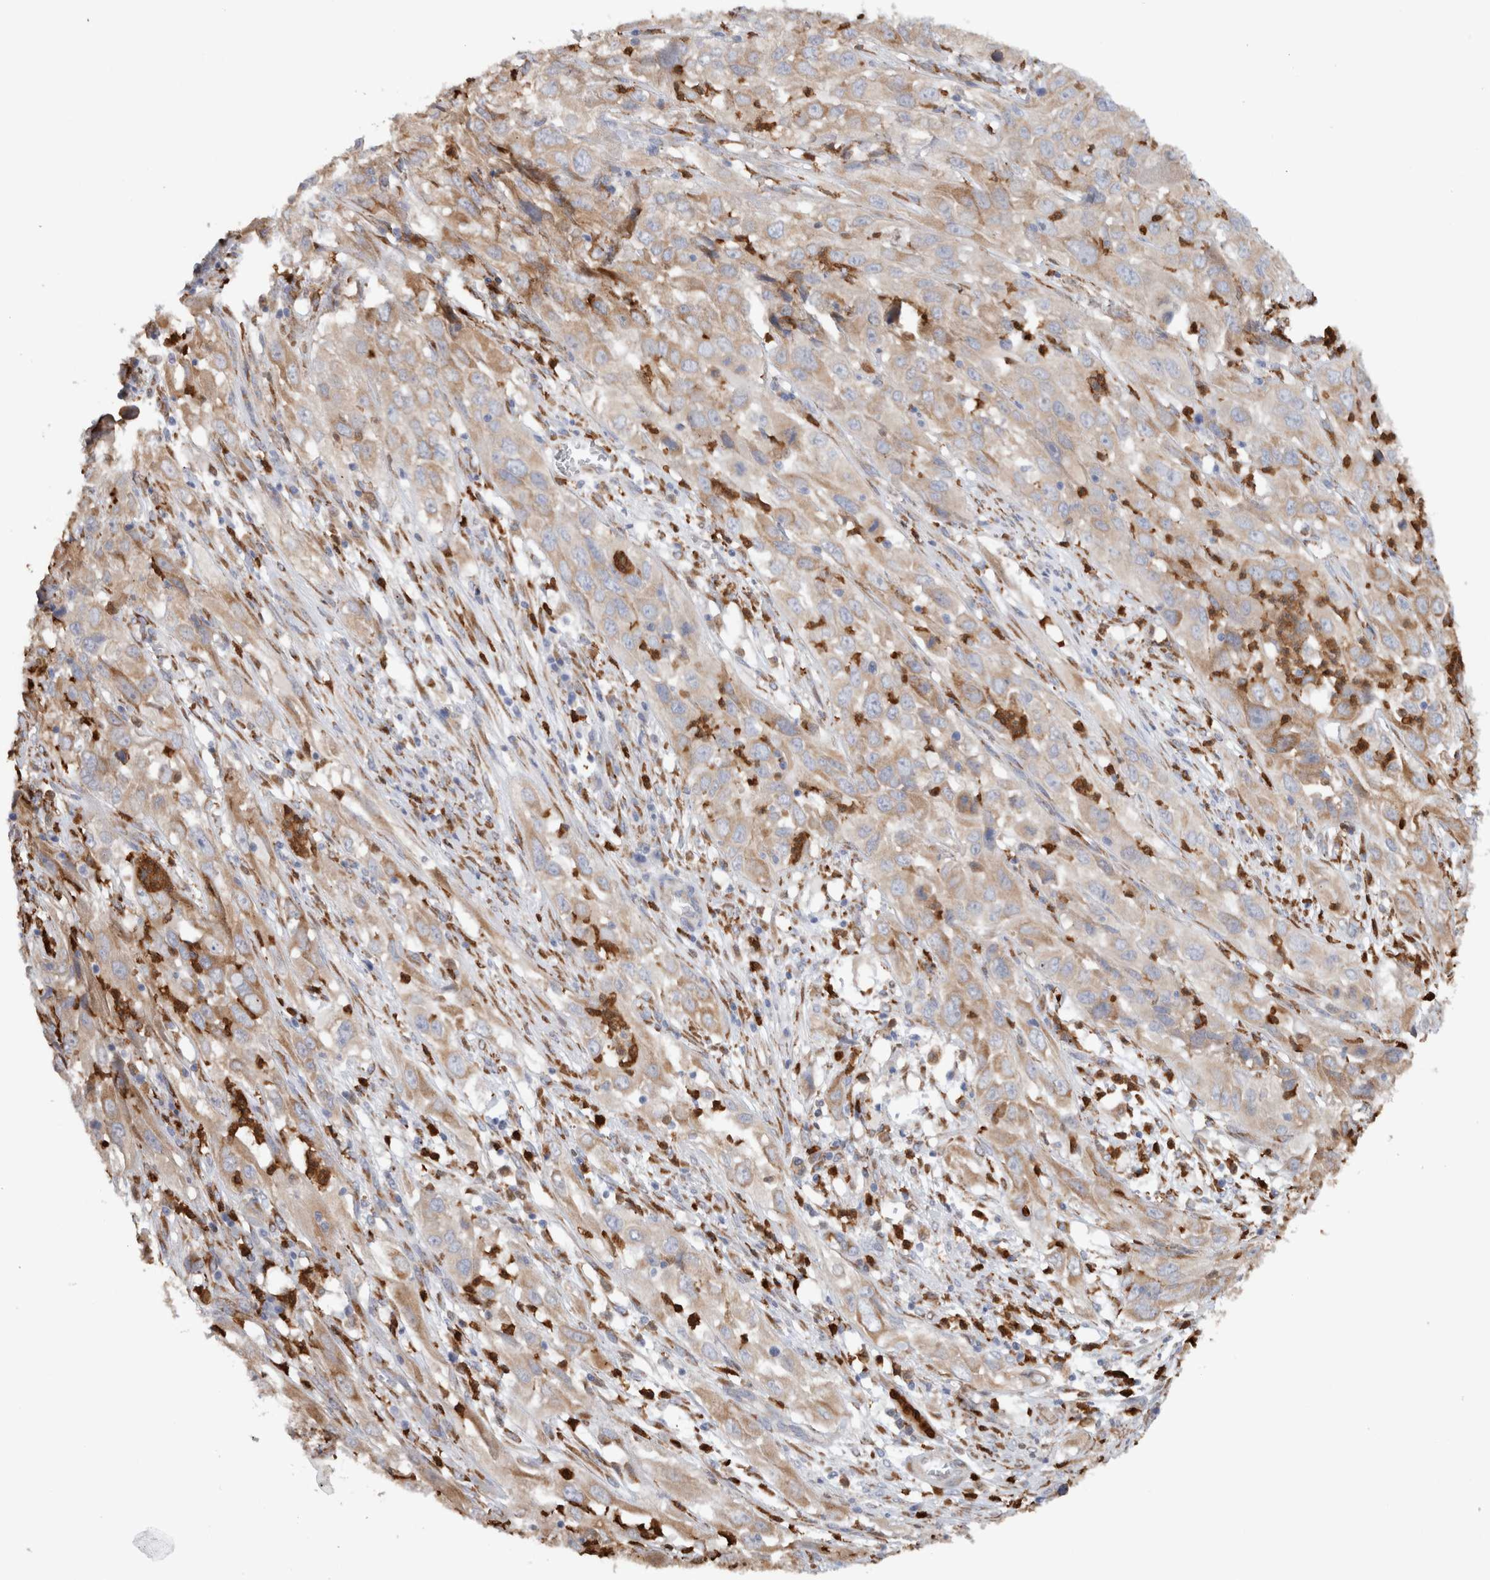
{"staining": {"intensity": "weak", "quantity": ">75%", "location": "cytoplasmic/membranous"}, "tissue": "cervical cancer", "cell_type": "Tumor cells", "image_type": "cancer", "snomed": [{"axis": "morphology", "description": "Squamous cell carcinoma, NOS"}, {"axis": "topography", "description": "Cervix"}], "caption": "Immunohistochemical staining of squamous cell carcinoma (cervical) displays low levels of weak cytoplasmic/membranous protein staining in approximately >75% of tumor cells.", "gene": "P4HA1", "patient": {"sex": "female", "age": 32}}